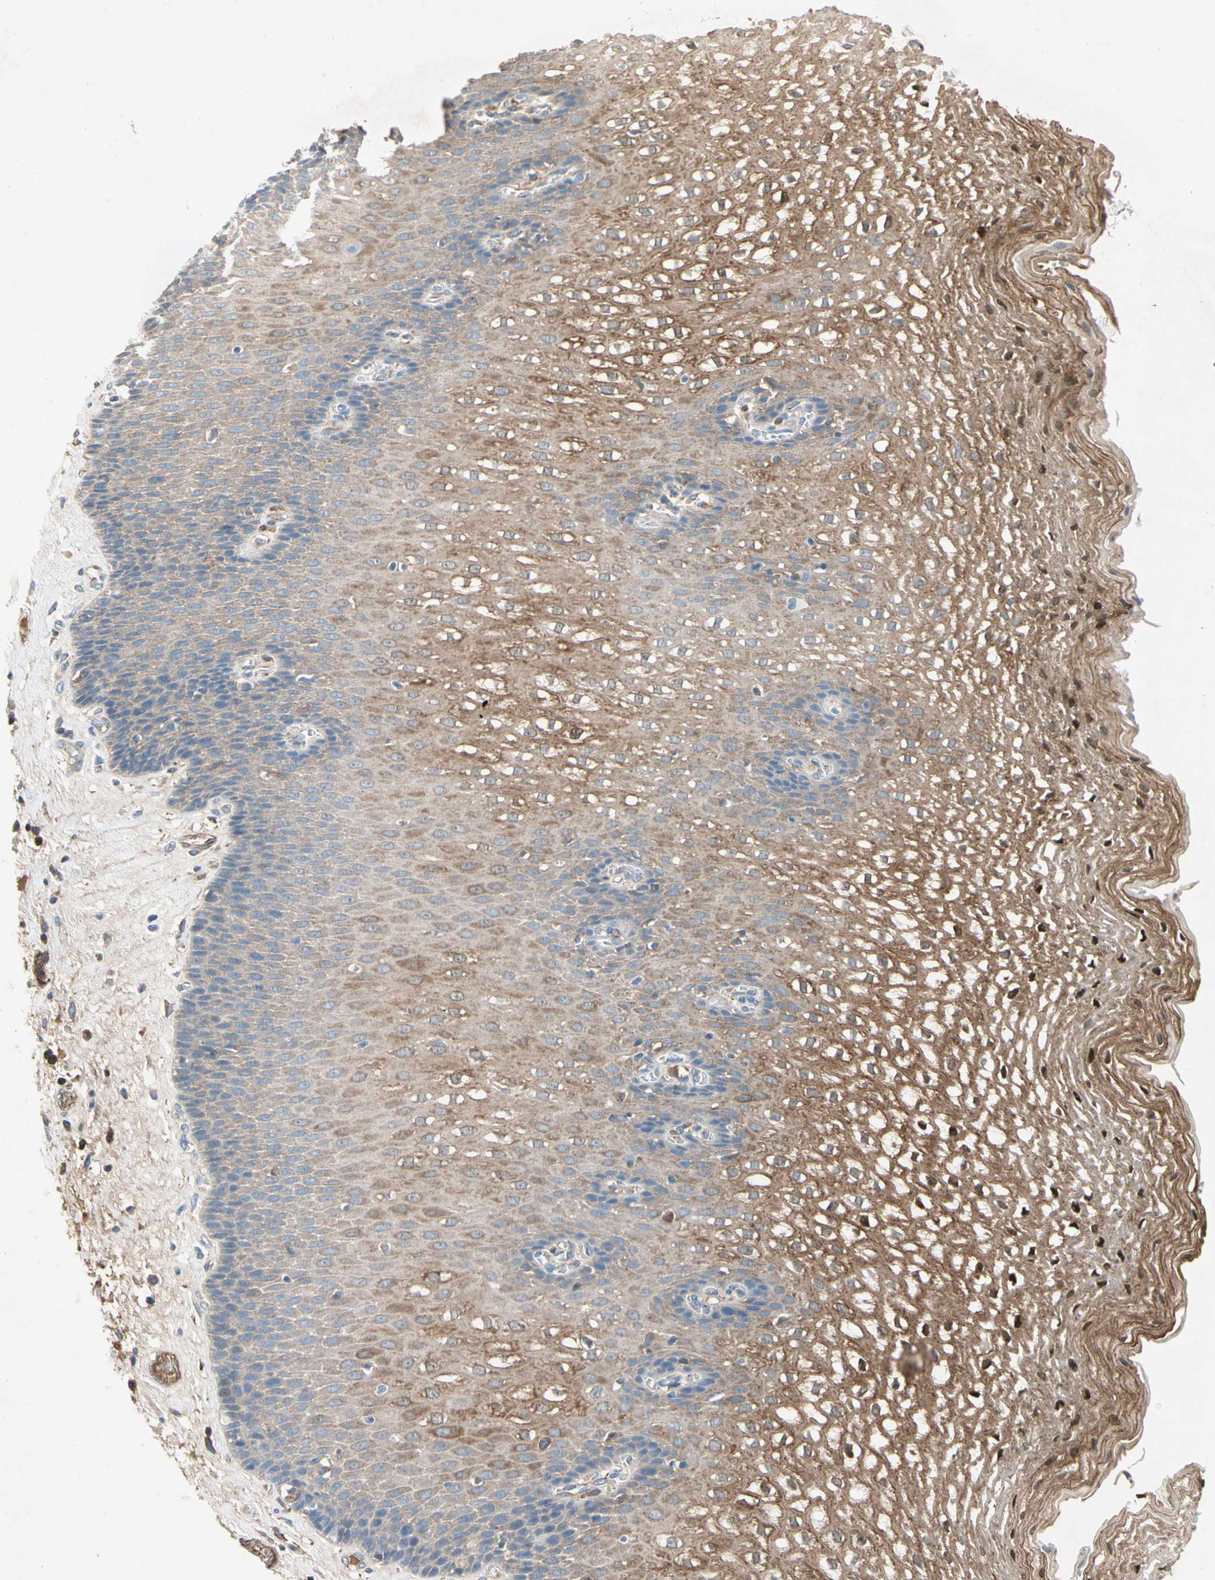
{"staining": {"intensity": "strong", "quantity": ">75%", "location": "cytoplasmic/membranous,nuclear"}, "tissue": "esophagus", "cell_type": "Squamous epithelial cells", "image_type": "normal", "snomed": [{"axis": "morphology", "description": "Normal tissue, NOS"}, {"axis": "topography", "description": "Esophagus"}], "caption": "Immunohistochemical staining of unremarkable esophagus exhibits strong cytoplasmic/membranous,nuclear protein staining in approximately >75% of squamous epithelial cells. (DAB IHC, brown staining for protein, blue staining for nuclei).", "gene": "NDFIP2", "patient": {"sex": "male", "age": 48}}